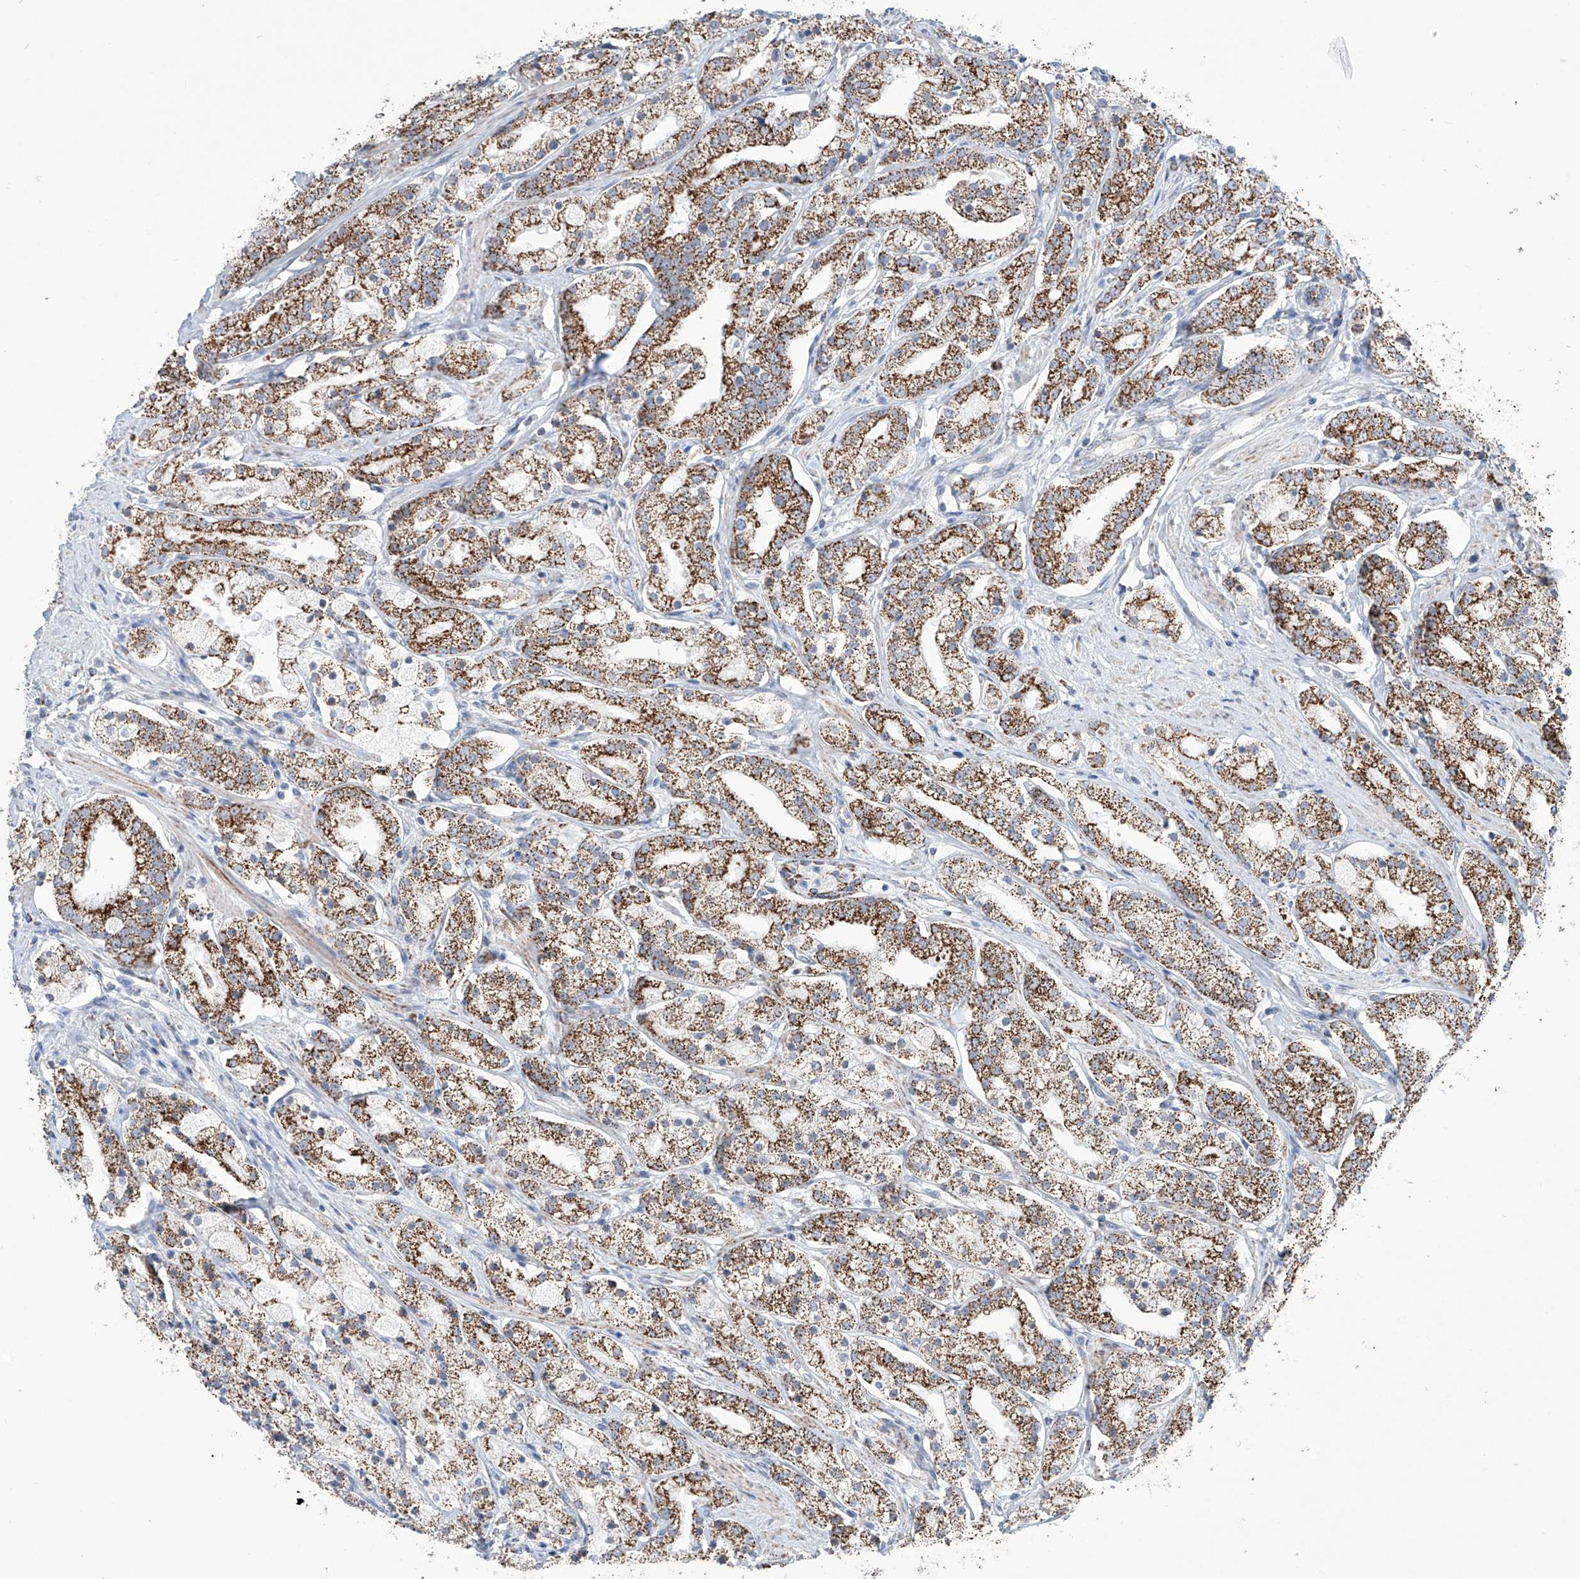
{"staining": {"intensity": "strong", "quantity": ">75%", "location": "cytoplasmic/membranous"}, "tissue": "prostate cancer", "cell_type": "Tumor cells", "image_type": "cancer", "snomed": [{"axis": "morphology", "description": "Adenocarcinoma, High grade"}, {"axis": "topography", "description": "Prostate"}], "caption": "Immunohistochemistry staining of prostate adenocarcinoma (high-grade), which exhibits high levels of strong cytoplasmic/membranous positivity in approximately >75% of tumor cells indicating strong cytoplasmic/membranous protein positivity. The staining was performed using DAB (brown) for protein detection and nuclei were counterstained in hematoxylin (blue).", "gene": "ALDH6A1", "patient": {"sex": "male", "age": 69}}